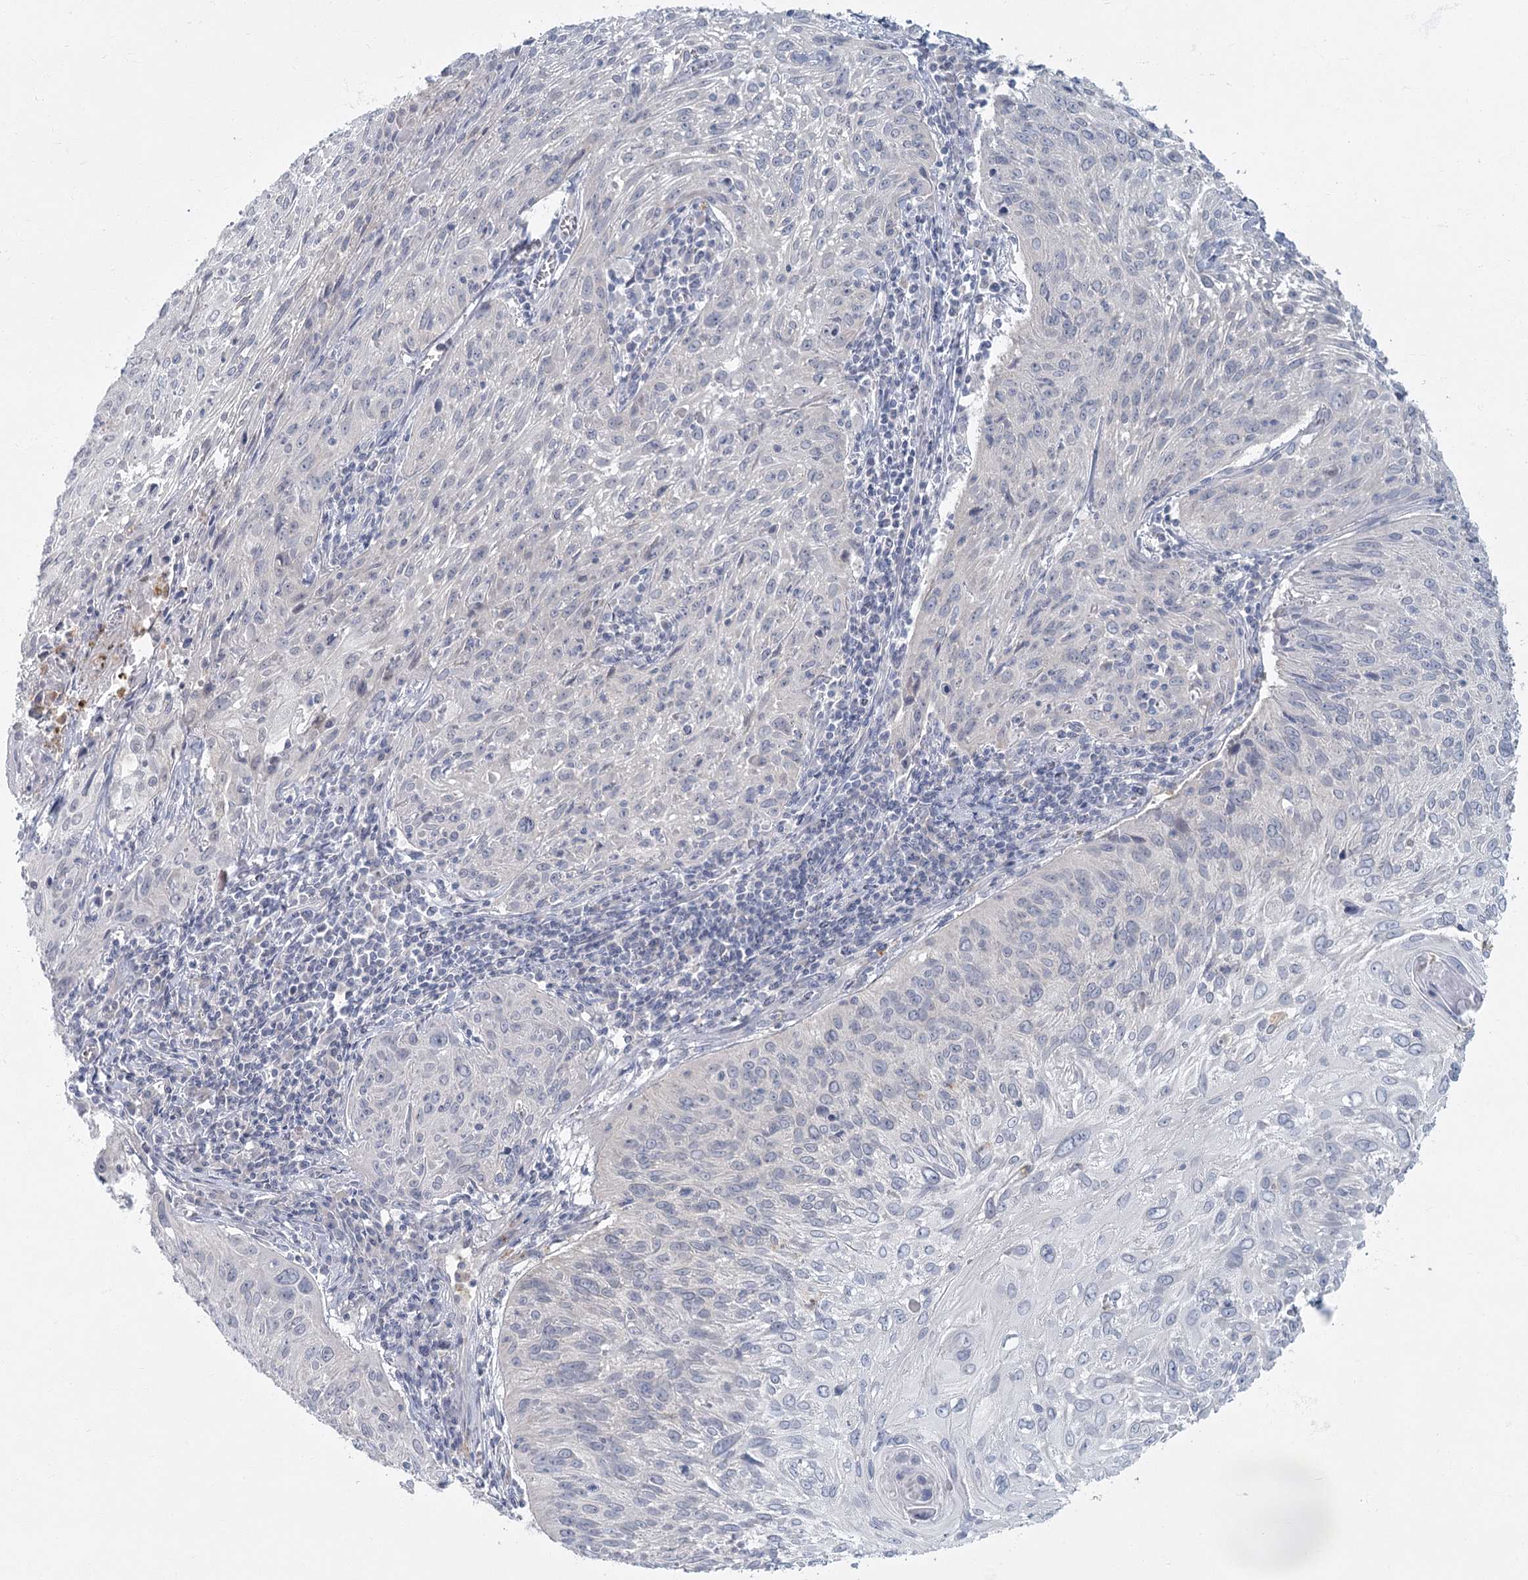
{"staining": {"intensity": "negative", "quantity": "none", "location": "none"}, "tissue": "cervical cancer", "cell_type": "Tumor cells", "image_type": "cancer", "snomed": [{"axis": "morphology", "description": "Squamous cell carcinoma, NOS"}, {"axis": "topography", "description": "Cervix"}], "caption": "DAB (3,3'-diaminobenzidine) immunohistochemical staining of cervical squamous cell carcinoma shows no significant positivity in tumor cells.", "gene": "FAM110C", "patient": {"sex": "female", "age": 51}}